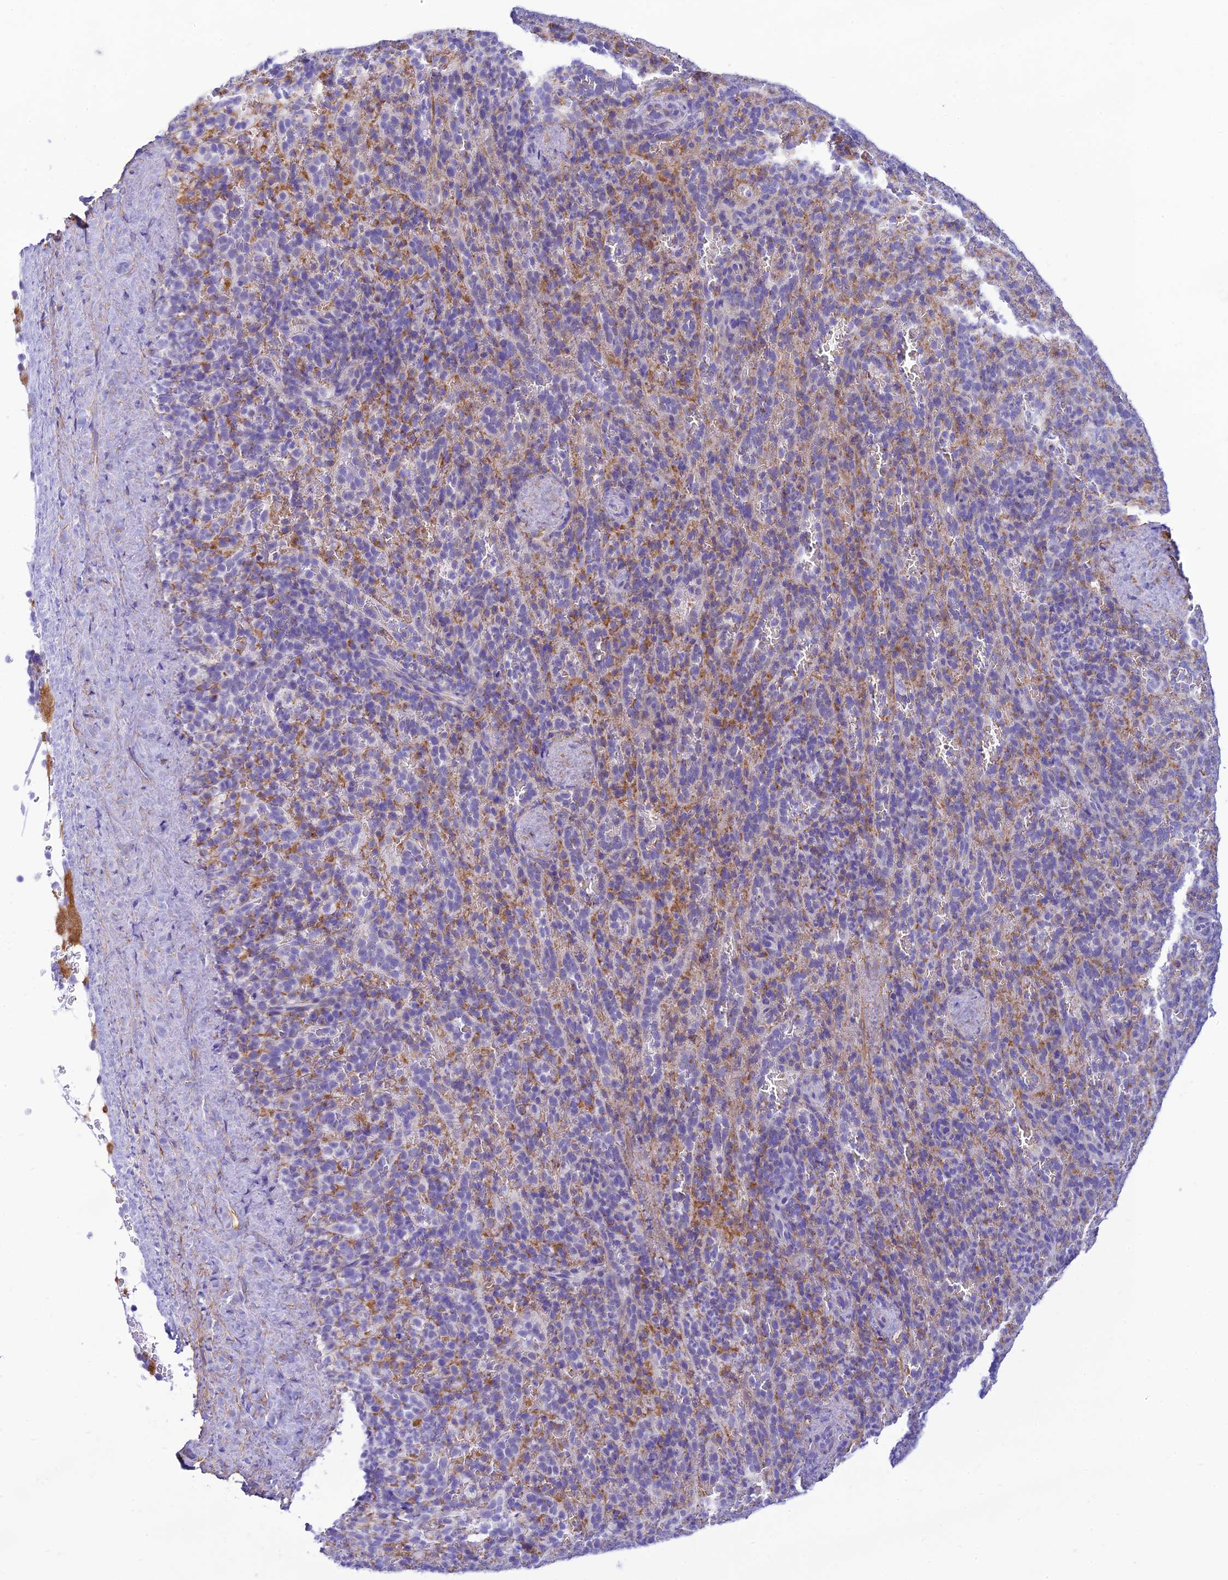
{"staining": {"intensity": "moderate", "quantity": "<25%", "location": "cytoplasmic/membranous"}, "tissue": "spleen", "cell_type": "Cells in red pulp", "image_type": "normal", "snomed": [{"axis": "morphology", "description": "Normal tissue, NOS"}, {"axis": "topography", "description": "Spleen"}], "caption": "Brown immunohistochemical staining in unremarkable human spleen exhibits moderate cytoplasmic/membranous positivity in about <25% of cells in red pulp.", "gene": "FBXW4", "patient": {"sex": "female", "age": 21}}